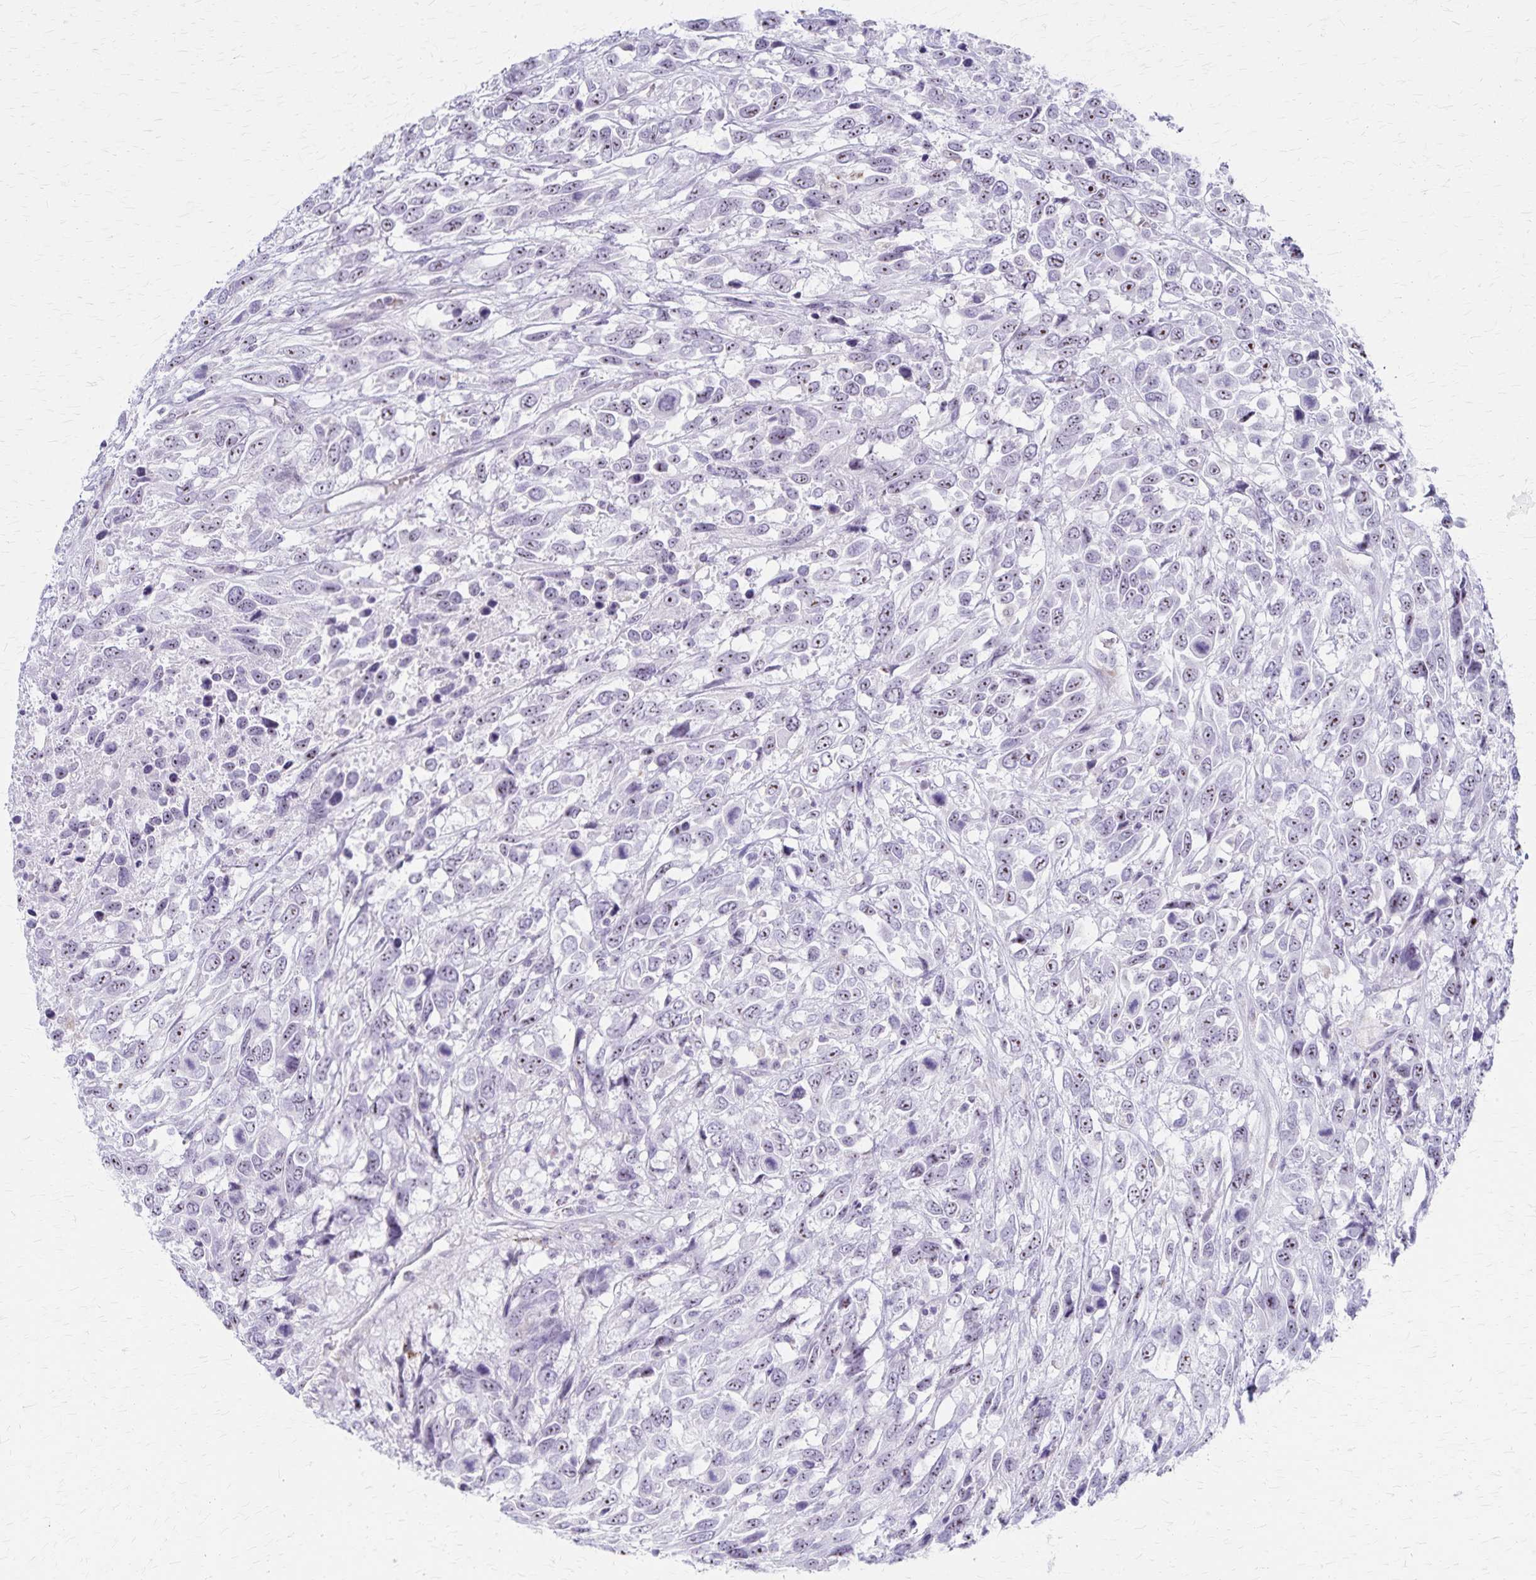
{"staining": {"intensity": "weak", "quantity": "<25%", "location": "nuclear"}, "tissue": "urothelial cancer", "cell_type": "Tumor cells", "image_type": "cancer", "snomed": [{"axis": "morphology", "description": "Urothelial carcinoma, High grade"}, {"axis": "topography", "description": "Urinary bladder"}], "caption": "The histopathology image reveals no significant positivity in tumor cells of urothelial cancer.", "gene": "DLK2", "patient": {"sex": "female", "age": 70}}